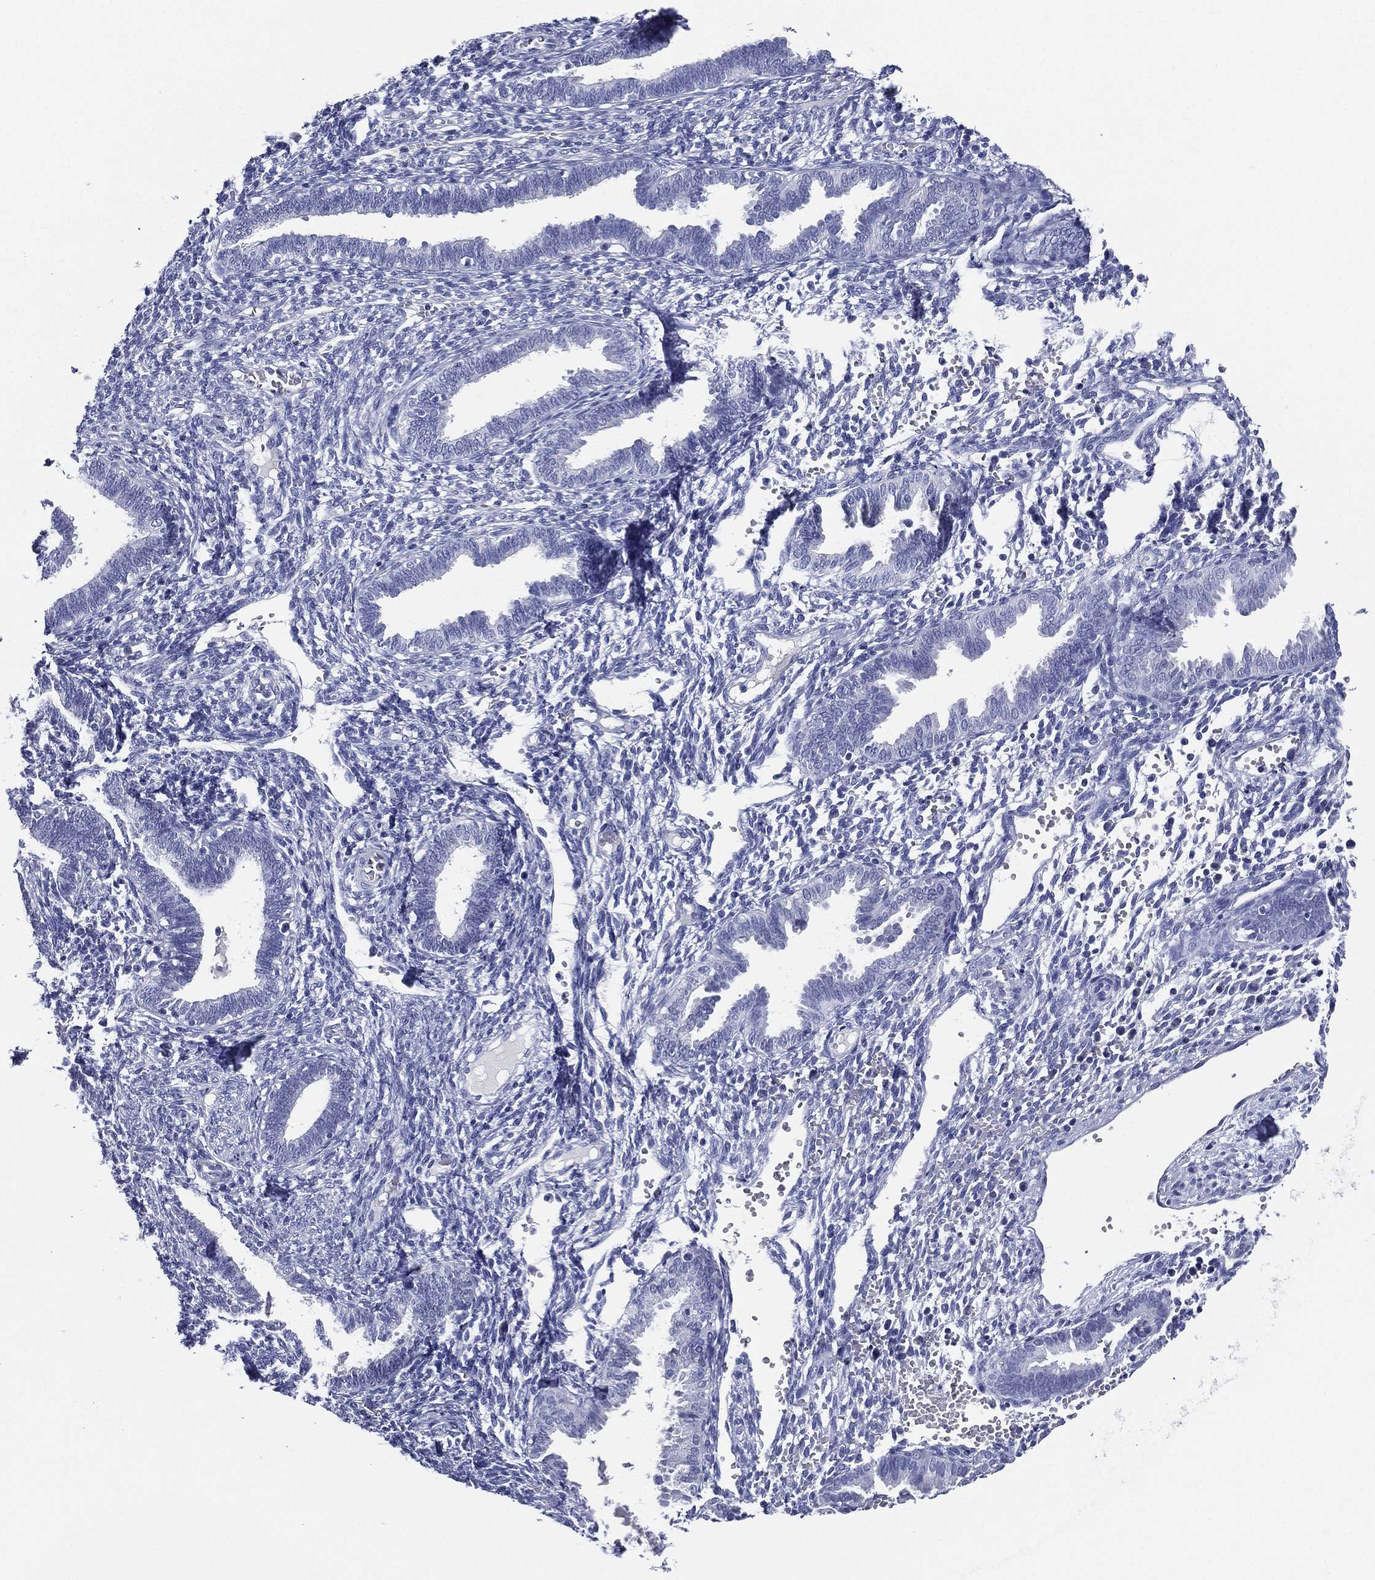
{"staining": {"intensity": "negative", "quantity": "none", "location": "none"}, "tissue": "endometrium", "cell_type": "Cells in endometrial stroma", "image_type": "normal", "snomed": [{"axis": "morphology", "description": "Normal tissue, NOS"}, {"axis": "topography", "description": "Endometrium"}], "caption": "DAB (3,3'-diaminobenzidine) immunohistochemical staining of normal endometrium shows no significant expression in cells in endometrial stroma. Brightfield microscopy of IHC stained with DAB (brown) and hematoxylin (blue), captured at high magnification.", "gene": "TFAP2A", "patient": {"sex": "female", "age": 42}}